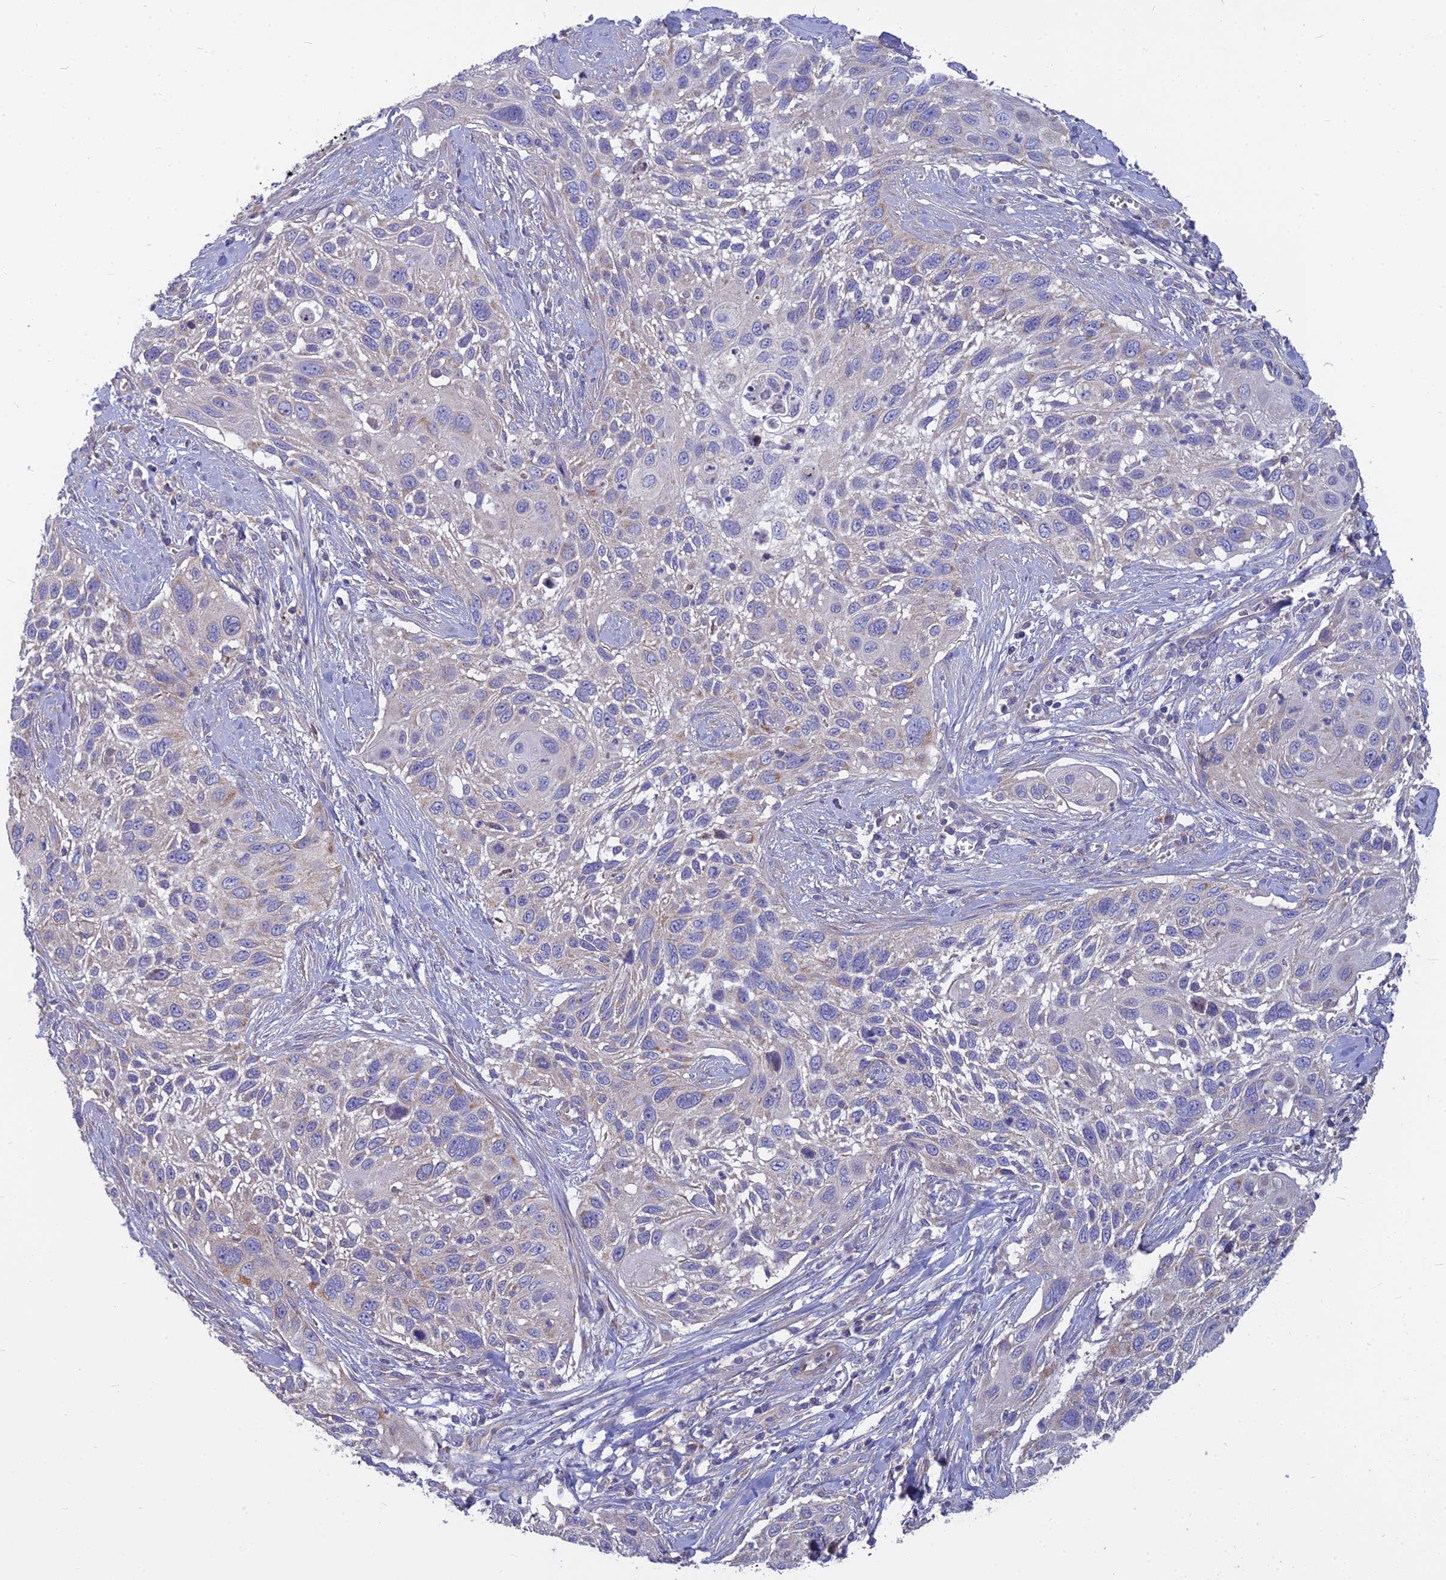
{"staining": {"intensity": "negative", "quantity": "none", "location": "none"}, "tissue": "cervical cancer", "cell_type": "Tumor cells", "image_type": "cancer", "snomed": [{"axis": "morphology", "description": "Squamous cell carcinoma, NOS"}, {"axis": "topography", "description": "Cervix"}], "caption": "Immunohistochemistry image of human cervical cancer stained for a protein (brown), which exhibits no positivity in tumor cells.", "gene": "COX20", "patient": {"sex": "female", "age": 70}}